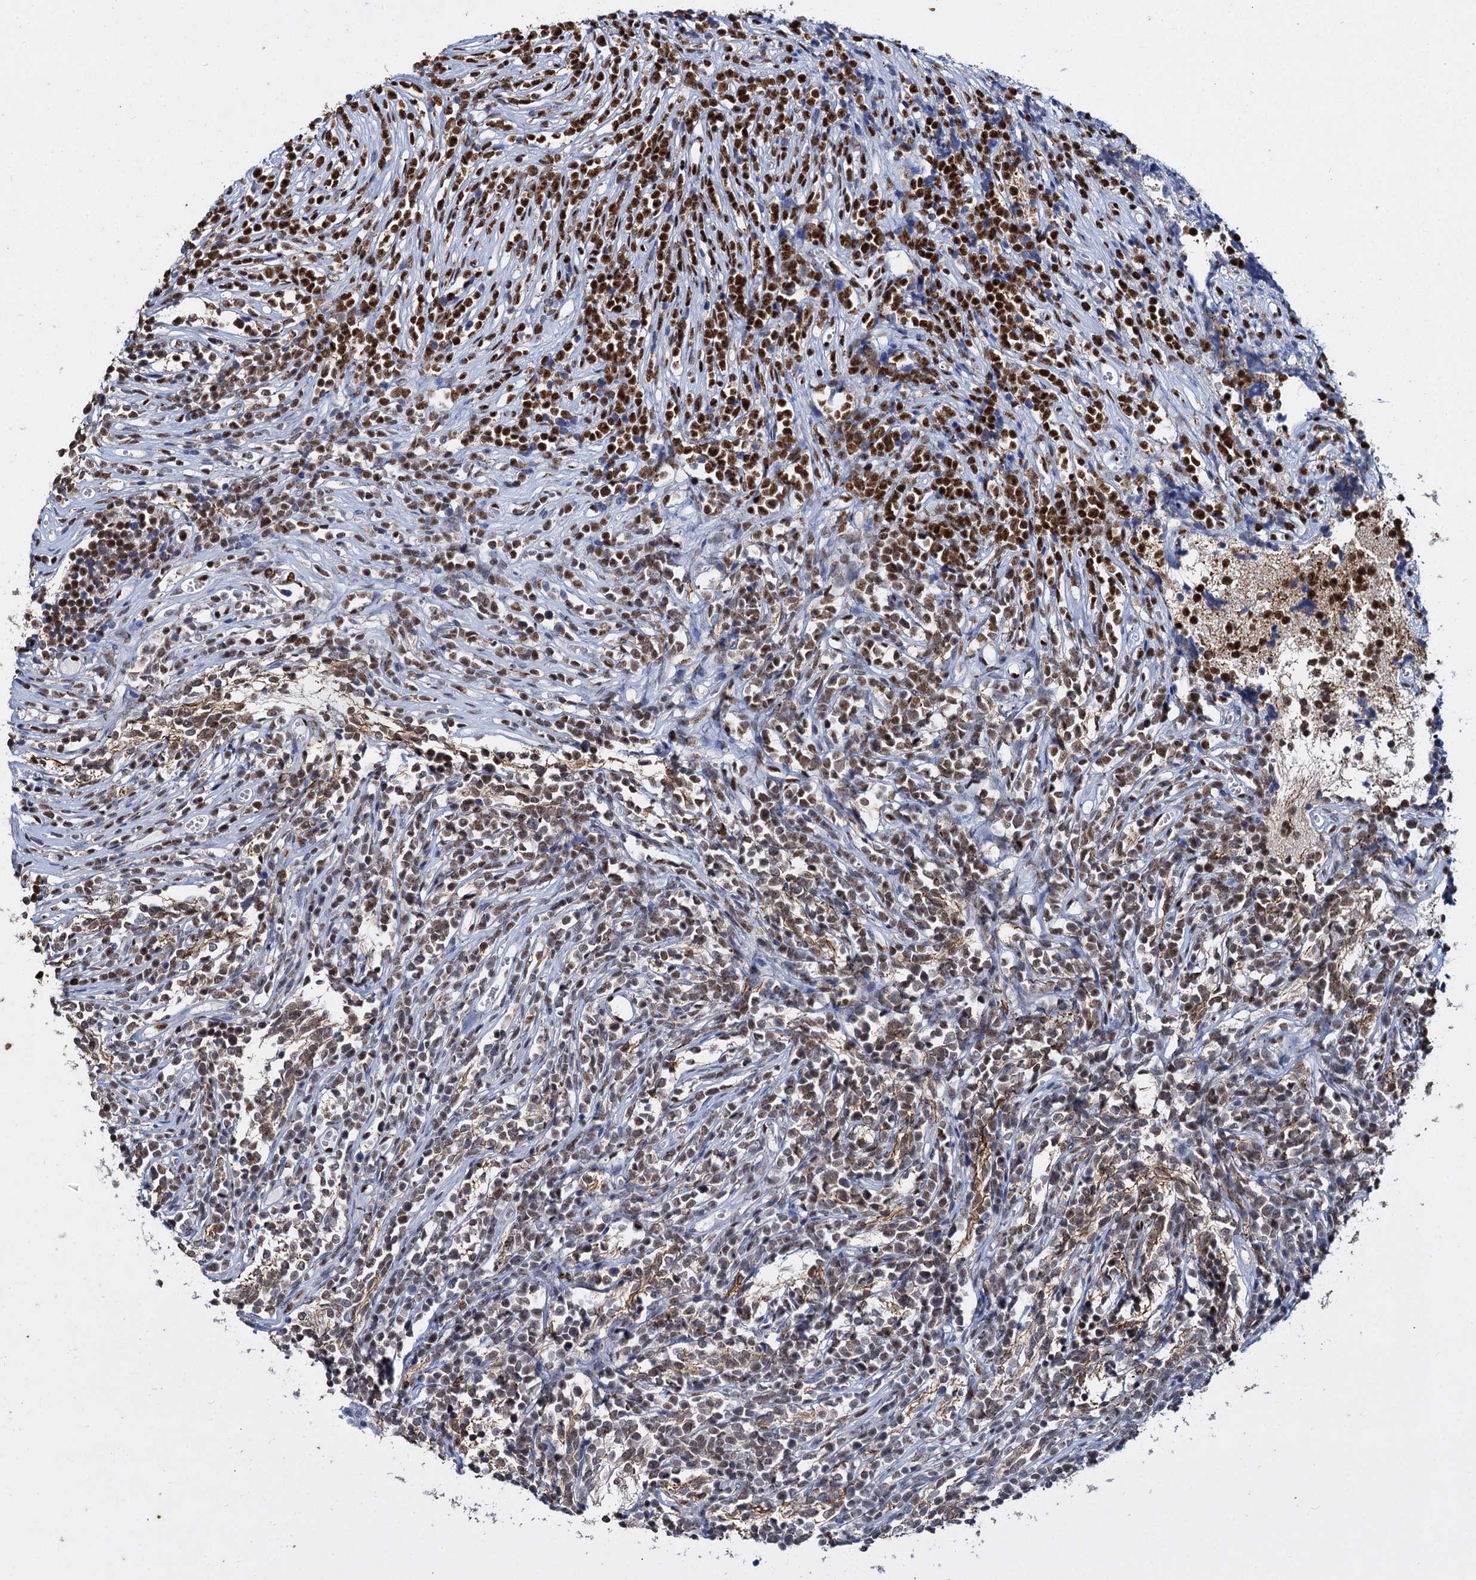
{"staining": {"intensity": "moderate", "quantity": "25%-75%", "location": "nuclear"}, "tissue": "glioma", "cell_type": "Tumor cells", "image_type": "cancer", "snomed": [{"axis": "morphology", "description": "Glioma, malignant, Low grade"}, {"axis": "topography", "description": "Brain"}], "caption": "Protein analysis of glioma tissue displays moderate nuclear staining in approximately 25%-75% of tumor cells.", "gene": "RPUSD4", "patient": {"sex": "female", "age": 1}}